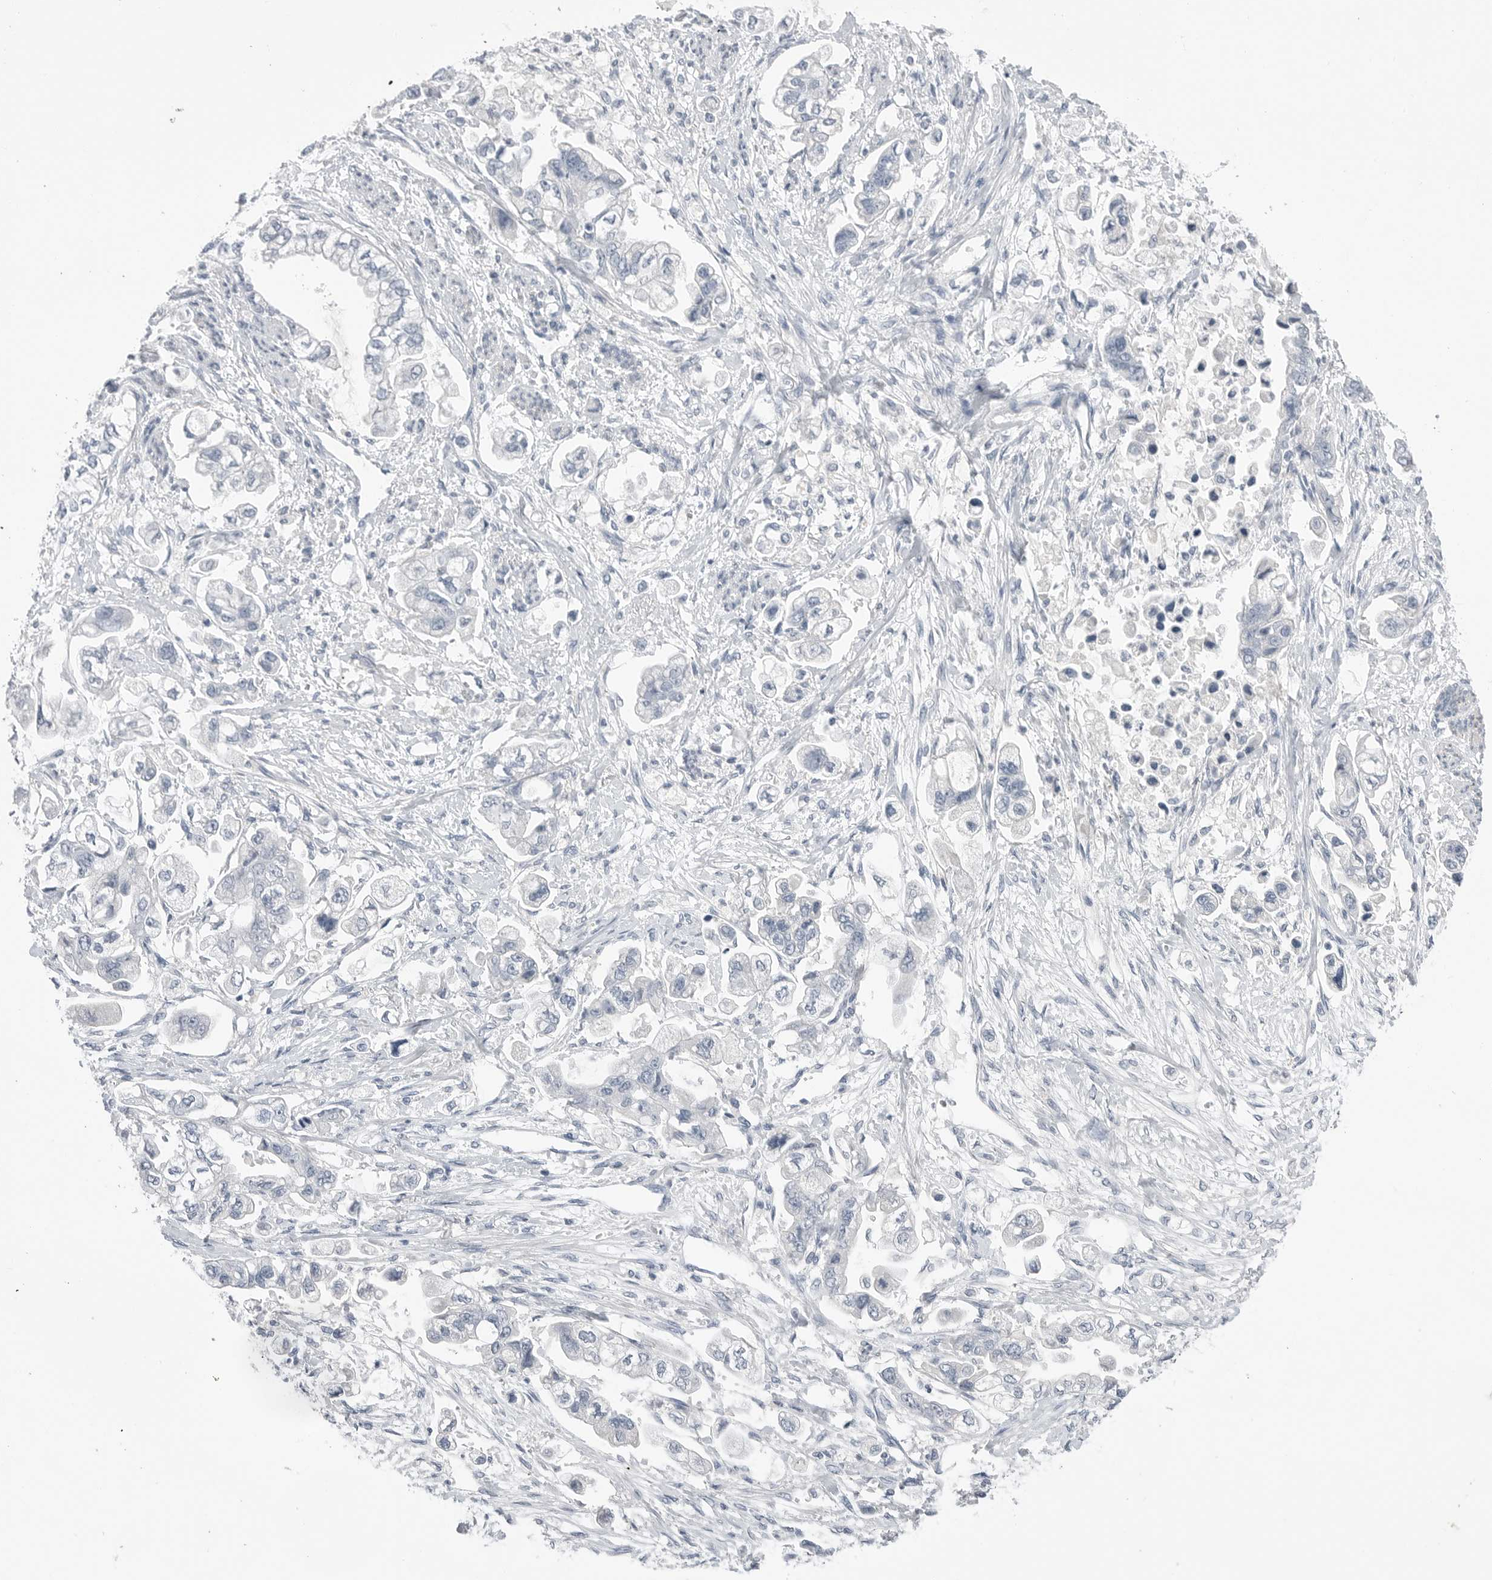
{"staining": {"intensity": "negative", "quantity": "none", "location": "none"}, "tissue": "stomach cancer", "cell_type": "Tumor cells", "image_type": "cancer", "snomed": [{"axis": "morphology", "description": "Adenocarcinoma, NOS"}, {"axis": "topography", "description": "Stomach"}], "caption": "This is an IHC histopathology image of stomach cancer. There is no positivity in tumor cells.", "gene": "ABHD12", "patient": {"sex": "male", "age": 62}}